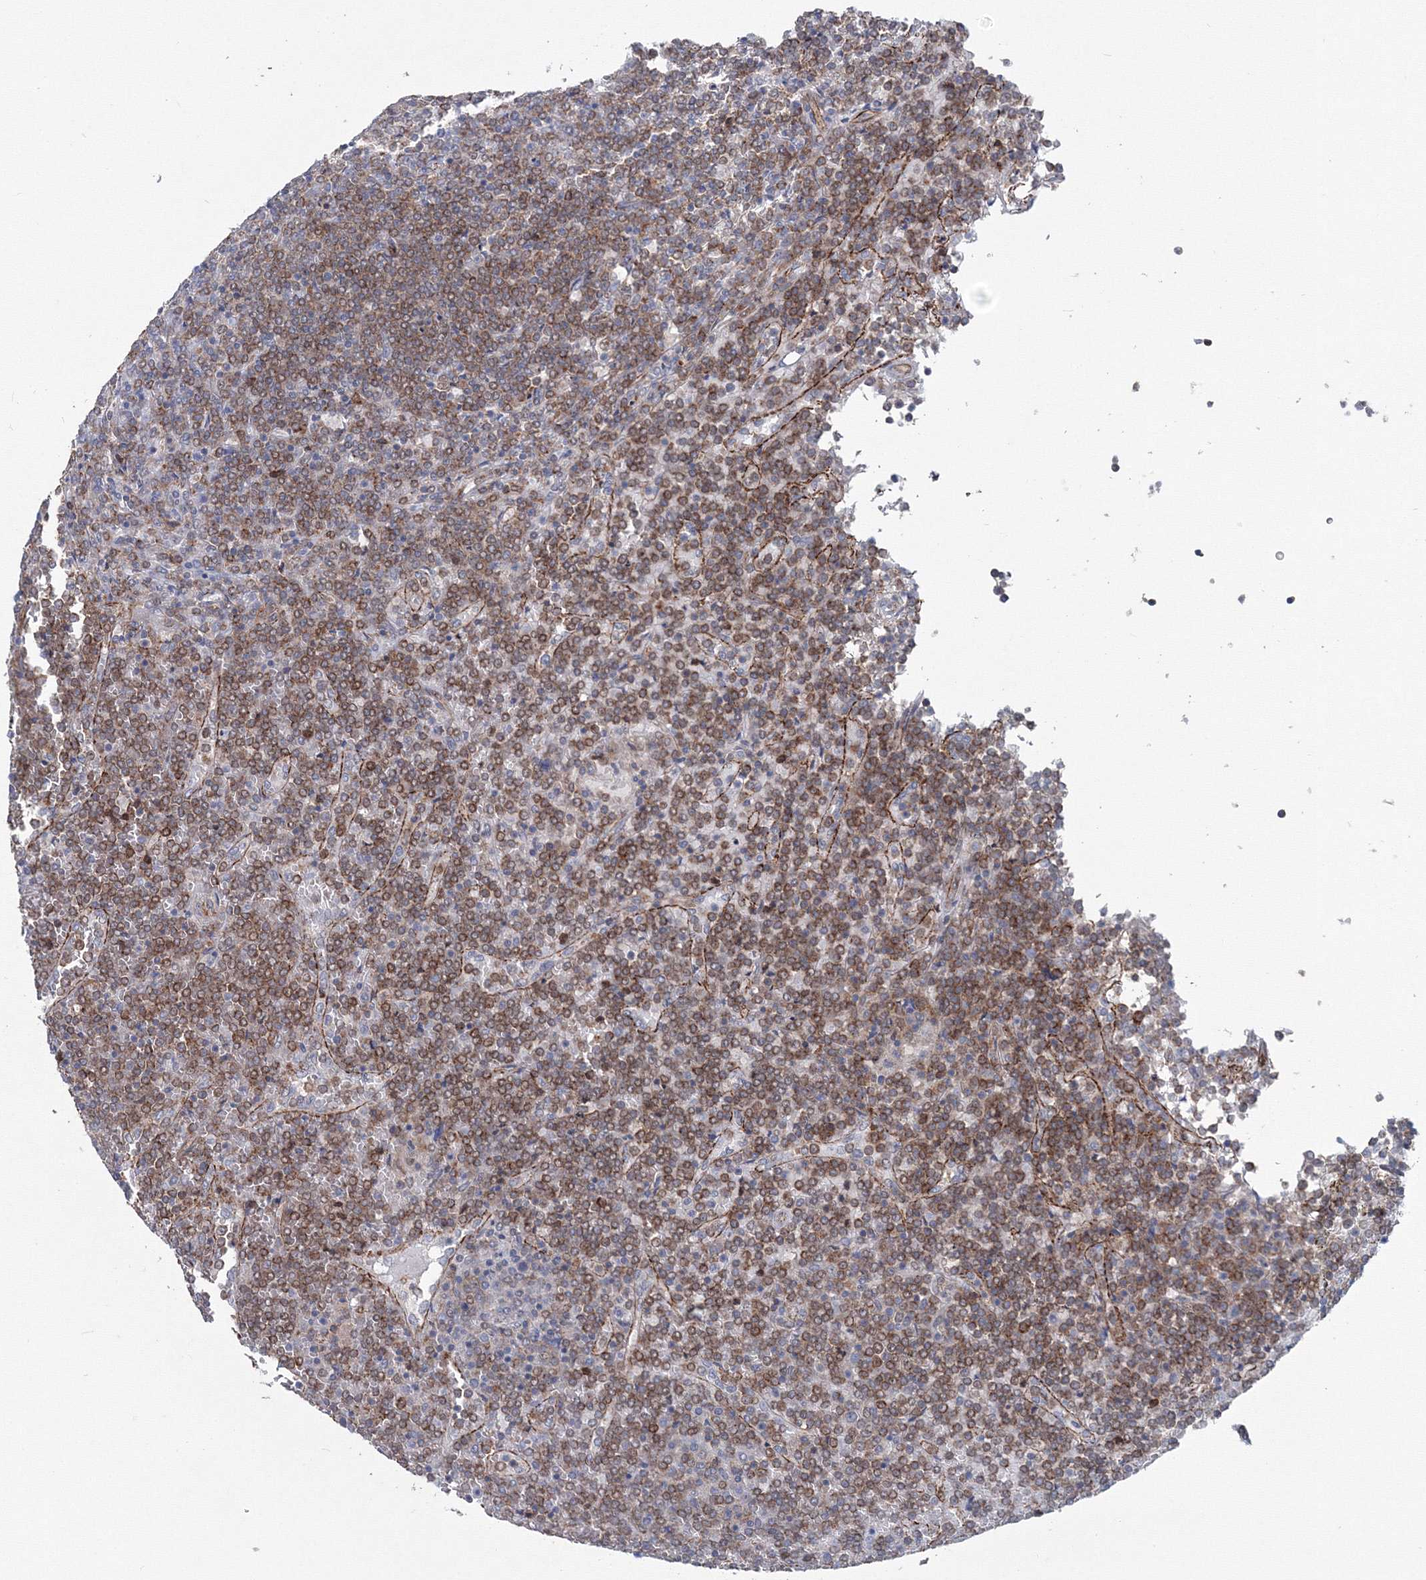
{"staining": {"intensity": "moderate", "quantity": ">75%", "location": "cytoplasmic/membranous"}, "tissue": "lymphoma", "cell_type": "Tumor cells", "image_type": "cancer", "snomed": [{"axis": "morphology", "description": "Malignant lymphoma, non-Hodgkin's type, Low grade"}, {"axis": "topography", "description": "Spleen"}], "caption": "A medium amount of moderate cytoplasmic/membranous positivity is appreciated in about >75% of tumor cells in malignant lymphoma, non-Hodgkin's type (low-grade) tissue. (DAB = brown stain, brightfield microscopy at high magnification).", "gene": "GGA2", "patient": {"sex": "female", "age": 19}}